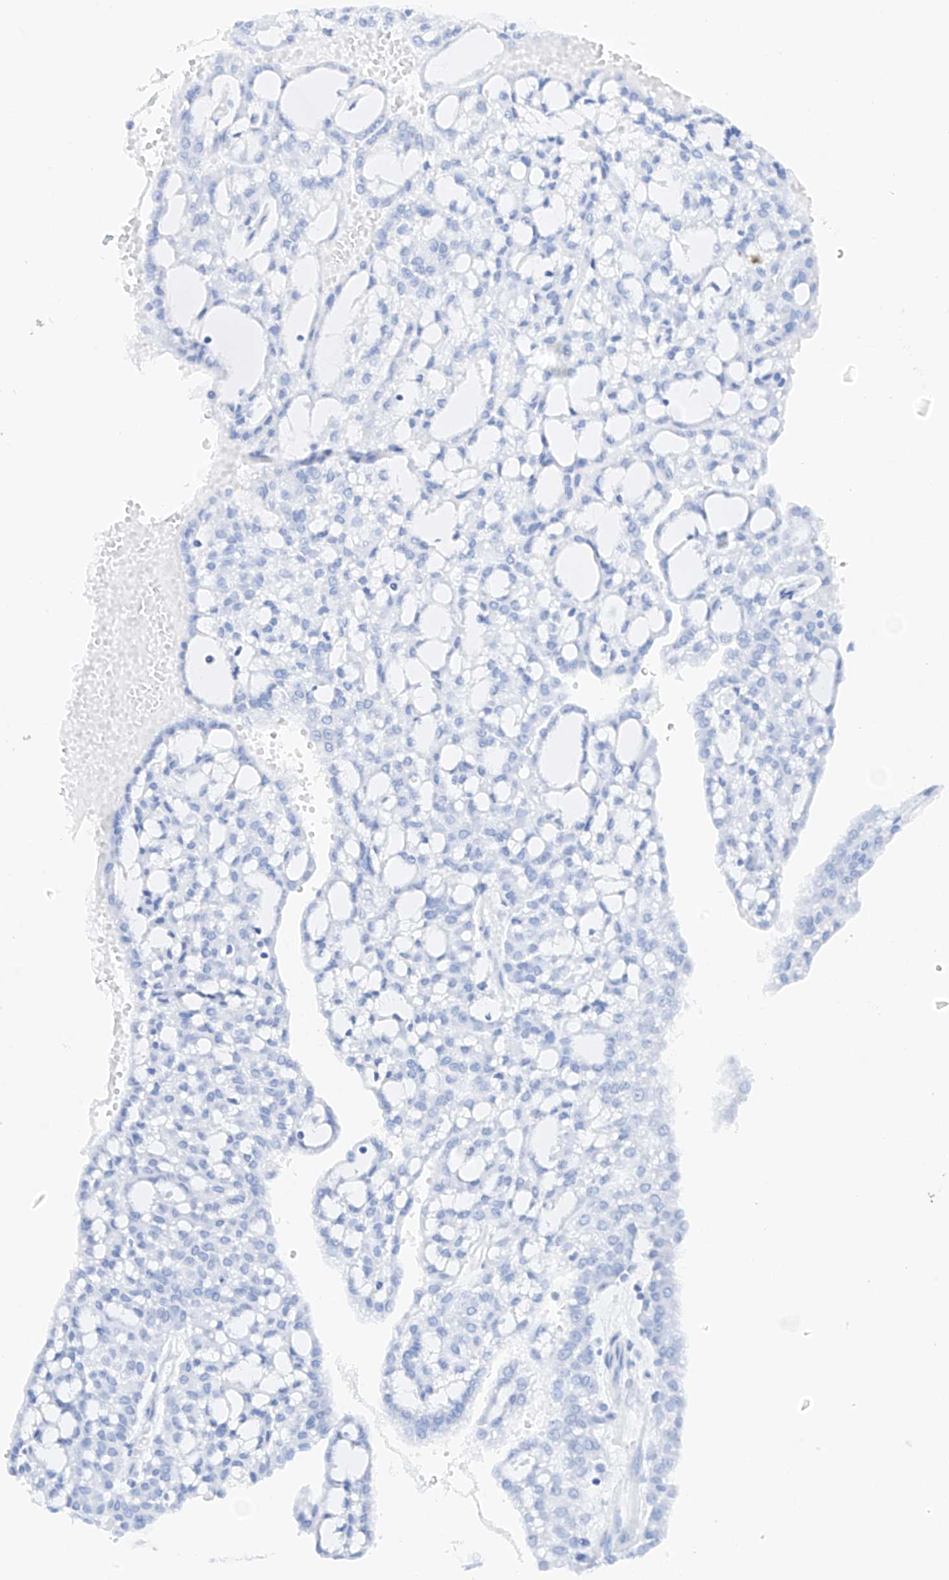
{"staining": {"intensity": "negative", "quantity": "none", "location": "none"}, "tissue": "renal cancer", "cell_type": "Tumor cells", "image_type": "cancer", "snomed": [{"axis": "morphology", "description": "Adenocarcinoma, NOS"}, {"axis": "topography", "description": "Kidney"}], "caption": "The IHC image has no significant staining in tumor cells of renal adenocarcinoma tissue.", "gene": "TTLL8", "patient": {"sex": "male", "age": 63}}